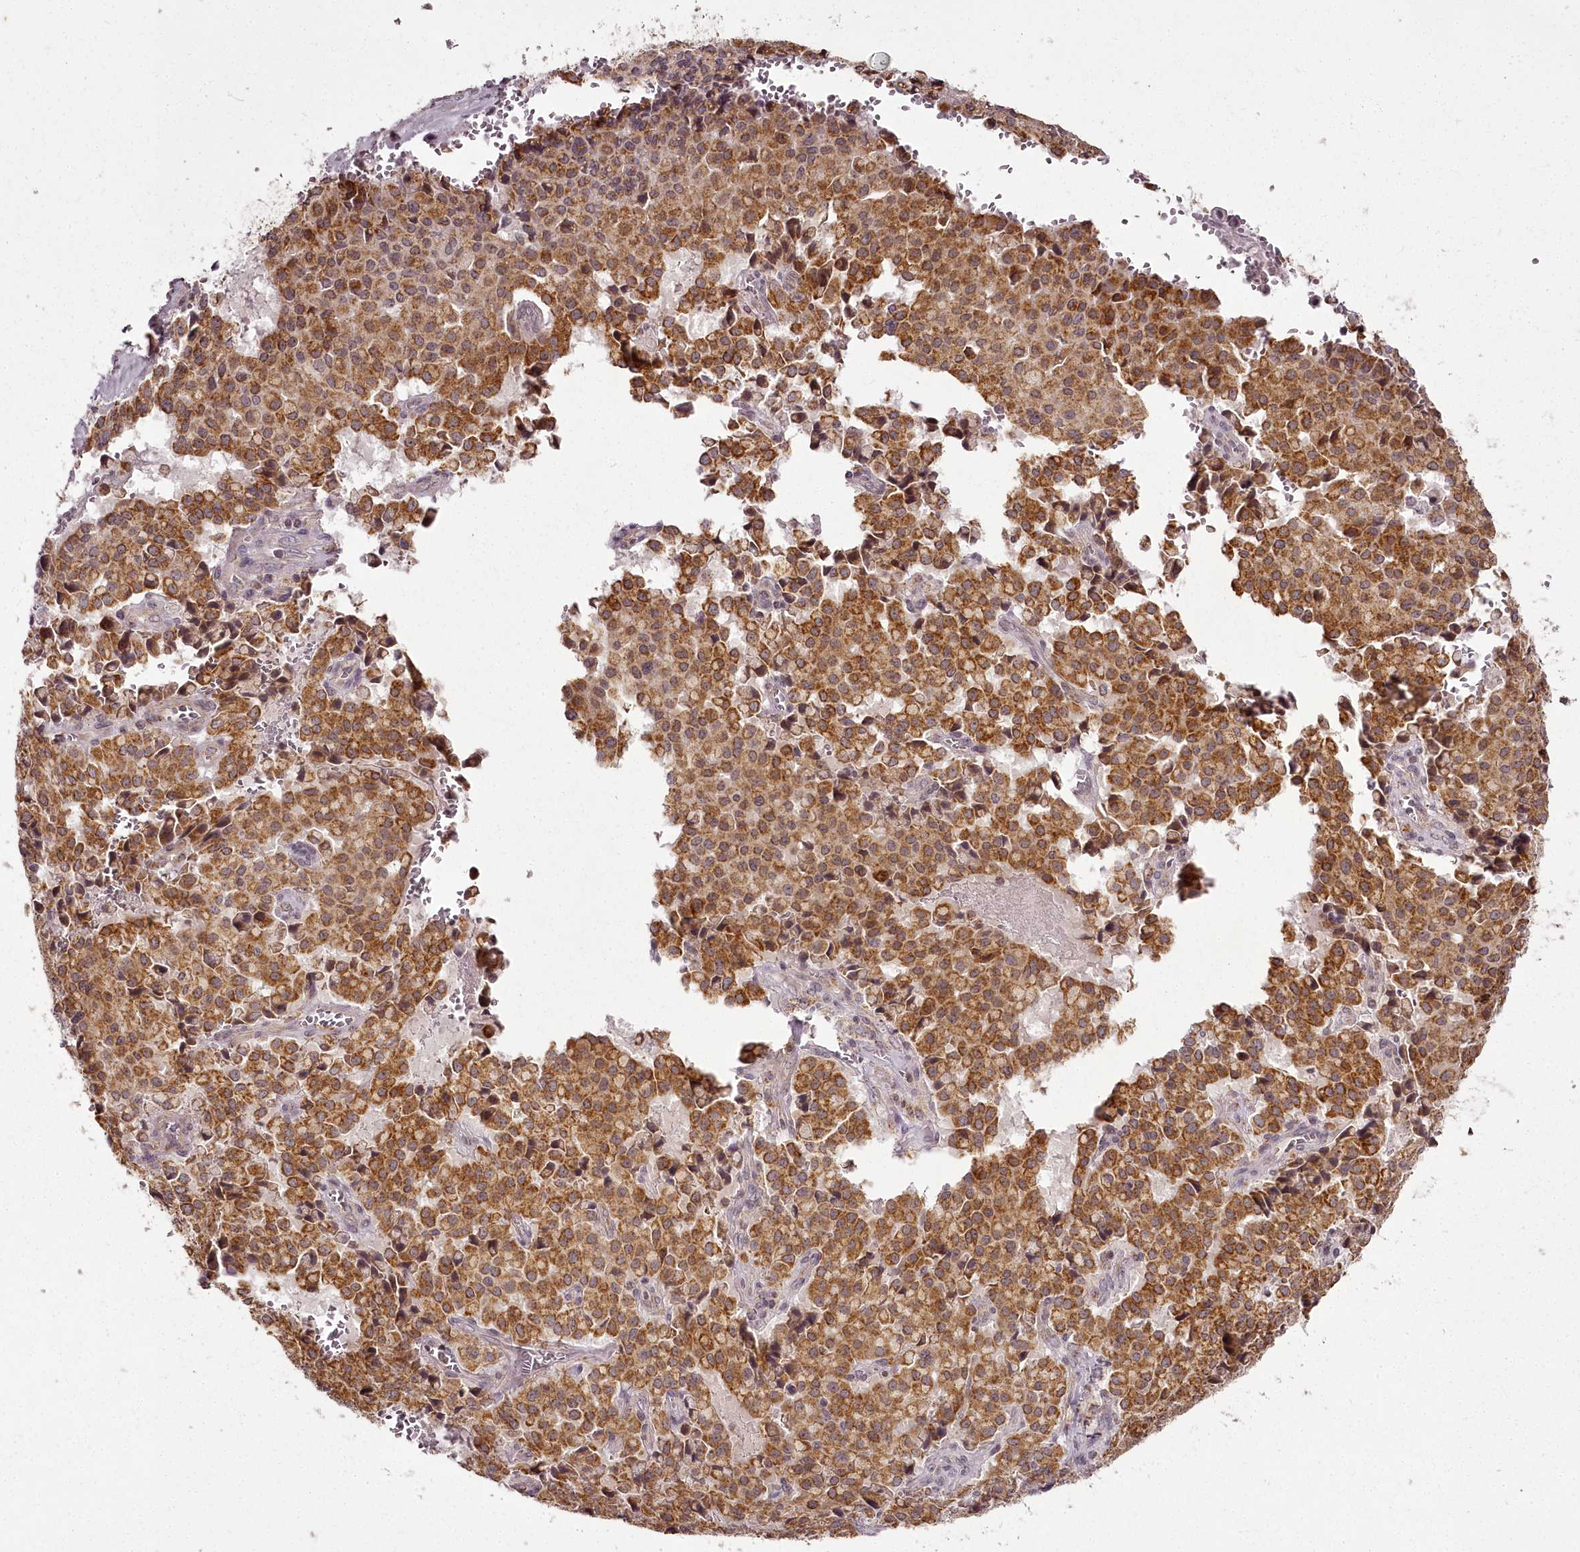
{"staining": {"intensity": "moderate", "quantity": ">75%", "location": "cytoplasmic/membranous"}, "tissue": "pancreatic cancer", "cell_type": "Tumor cells", "image_type": "cancer", "snomed": [{"axis": "morphology", "description": "Adenocarcinoma, NOS"}, {"axis": "topography", "description": "Pancreas"}], "caption": "A micrograph showing moderate cytoplasmic/membranous staining in about >75% of tumor cells in pancreatic adenocarcinoma, as visualized by brown immunohistochemical staining.", "gene": "CHCHD2", "patient": {"sex": "male", "age": 65}}